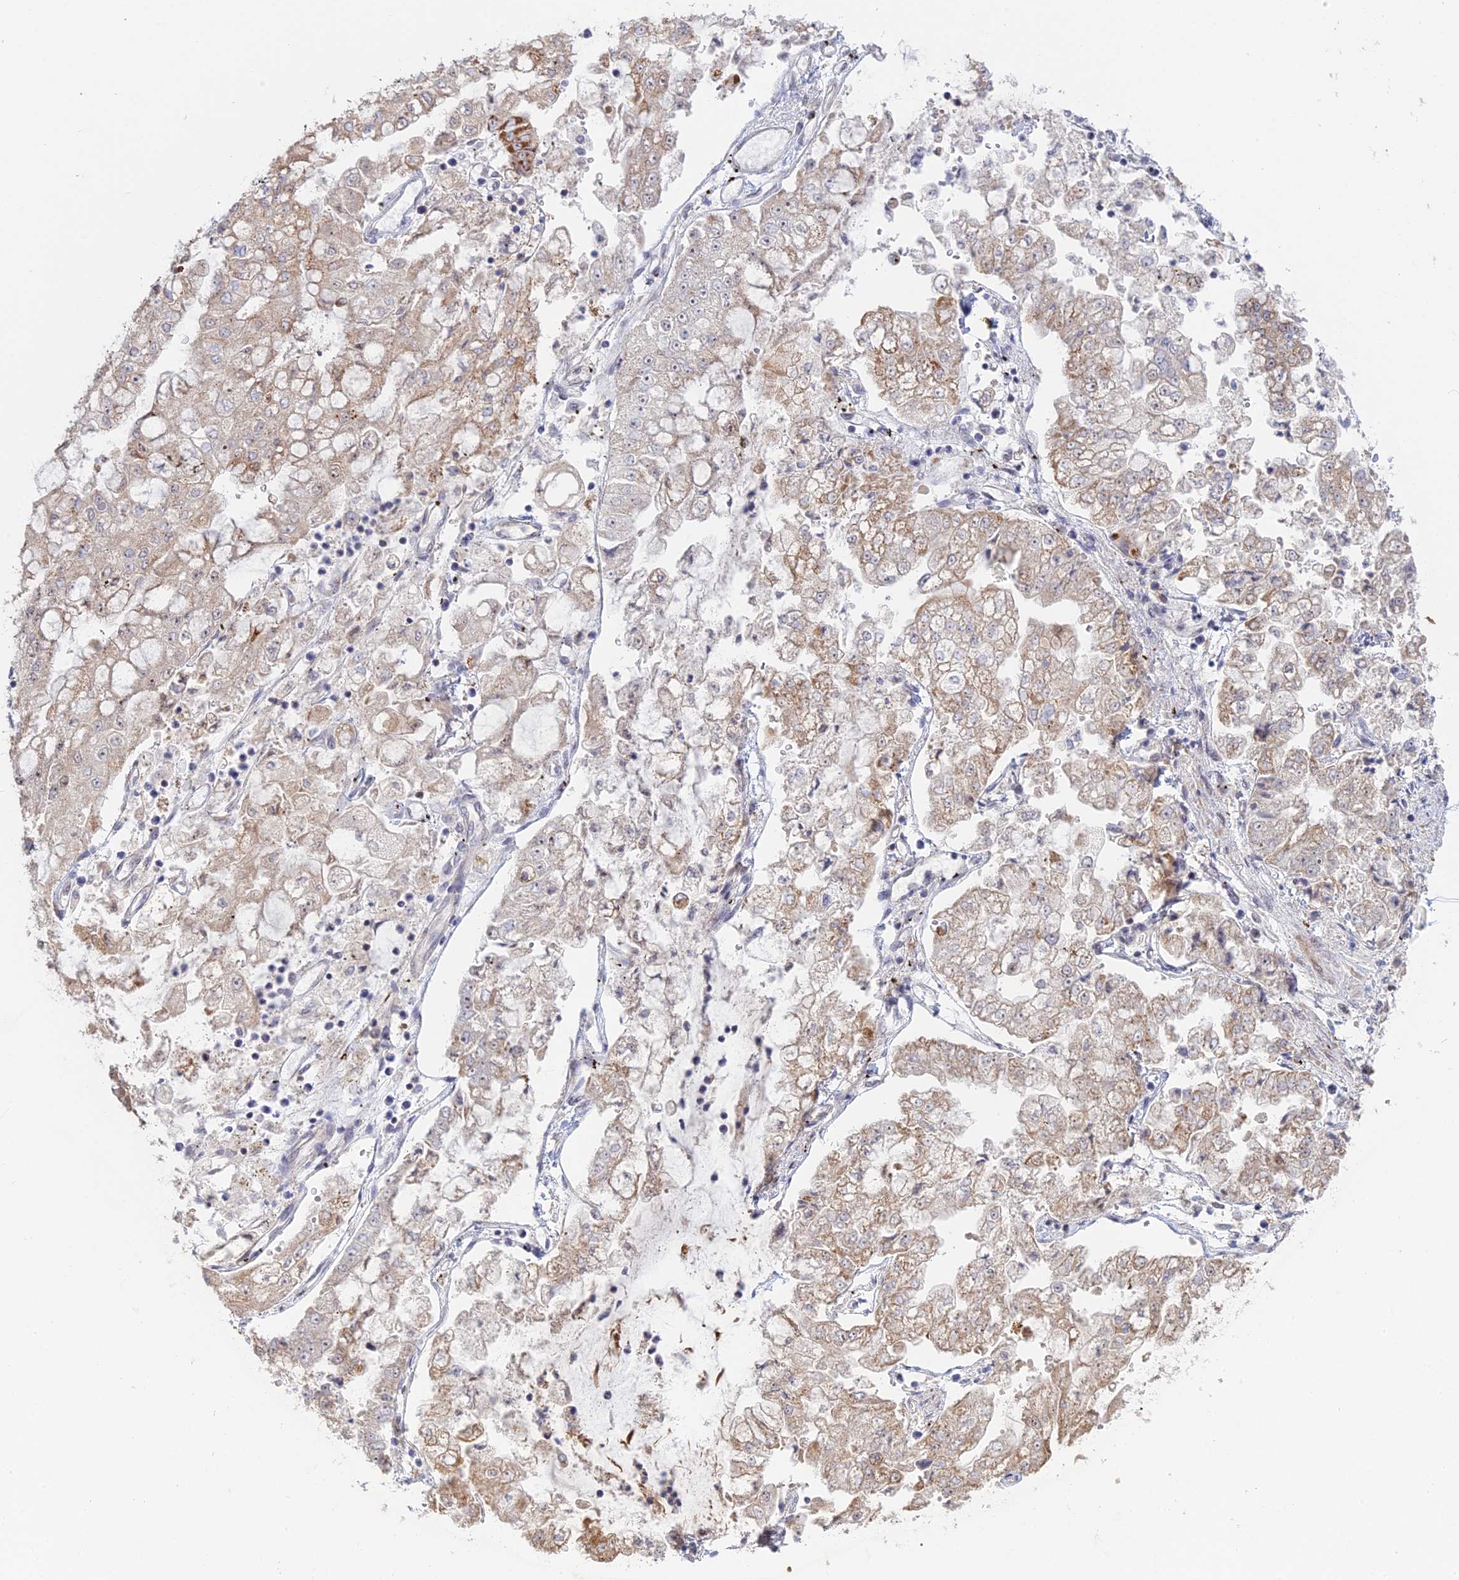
{"staining": {"intensity": "moderate", "quantity": "<25%", "location": "cytoplasmic/membranous"}, "tissue": "stomach cancer", "cell_type": "Tumor cells", "image_type": "cancer", "snomed": [{"axis": "morphology", "description": "Adenocarcinoma, NOS"}, {"axis": "topography", "description": "Stomach"}], "caption": "A high-resolution image shows immunohistochemistry staining of stomach cancer (adenocarcinoma), which exhibits moderate cytoplasmic/membranous positivity in approximately <25% of tumor cells.", "gene": "GSKIP", "patient": {"sex": "male", "age": 76}}